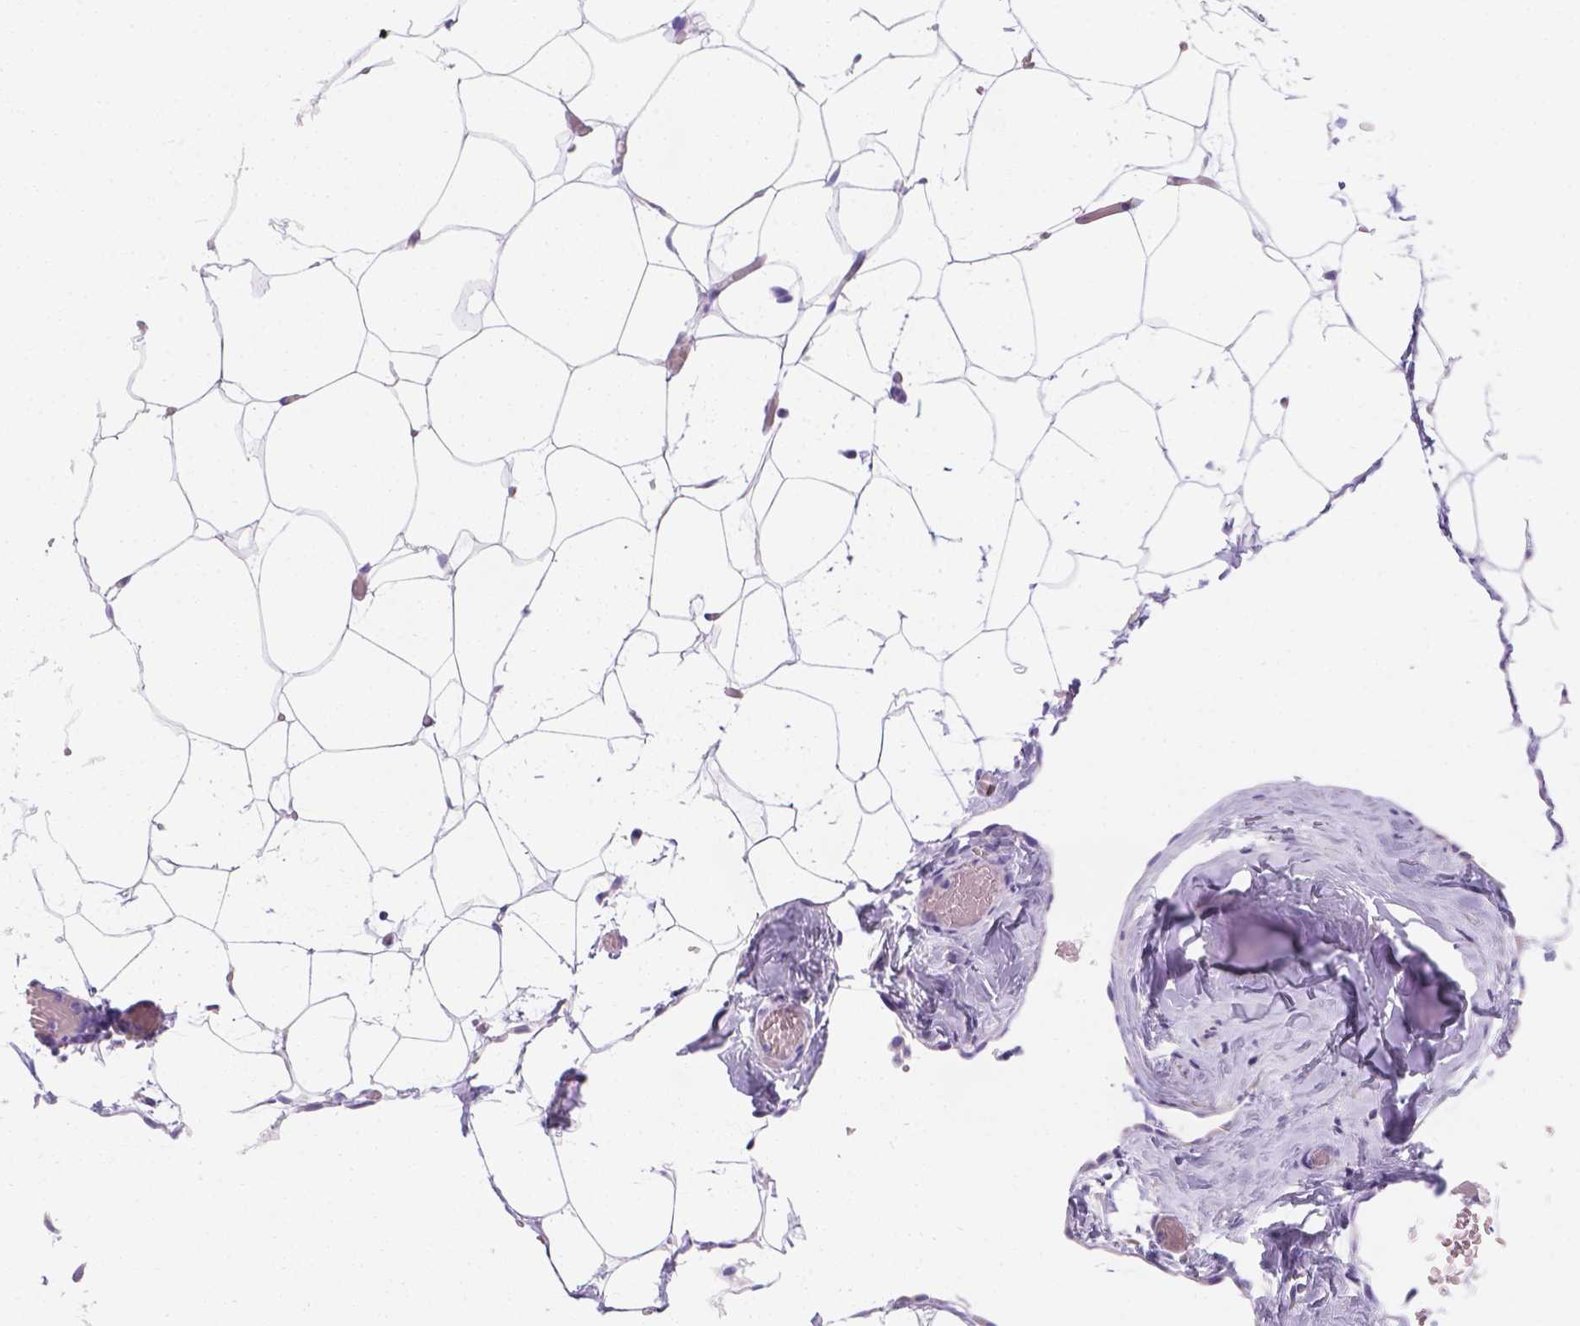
{"staining": {"intensity": "negative", "quantity": "none", "location": "none"}, "tissue": "adipose tissue", "cell_type": "Adipocytes", "image_type": "normal", "snomed": [{"axis": "morphology", "description": "Normal tissue, NOS"}, {"axis": "topography", "description": "Adipose tissue"}], "caption": "Immunohistochemical staining of benign adipose tissue reveals no significant positivity in adipocytes. (Stains: DAB (3,3'-diaminobenzidine) IHC with hematoxylin counter stain, Microscopy: brightfield microscopy at high magnification).", "gene": "MLN", "patient": {"sex": "male", "age": 57}}